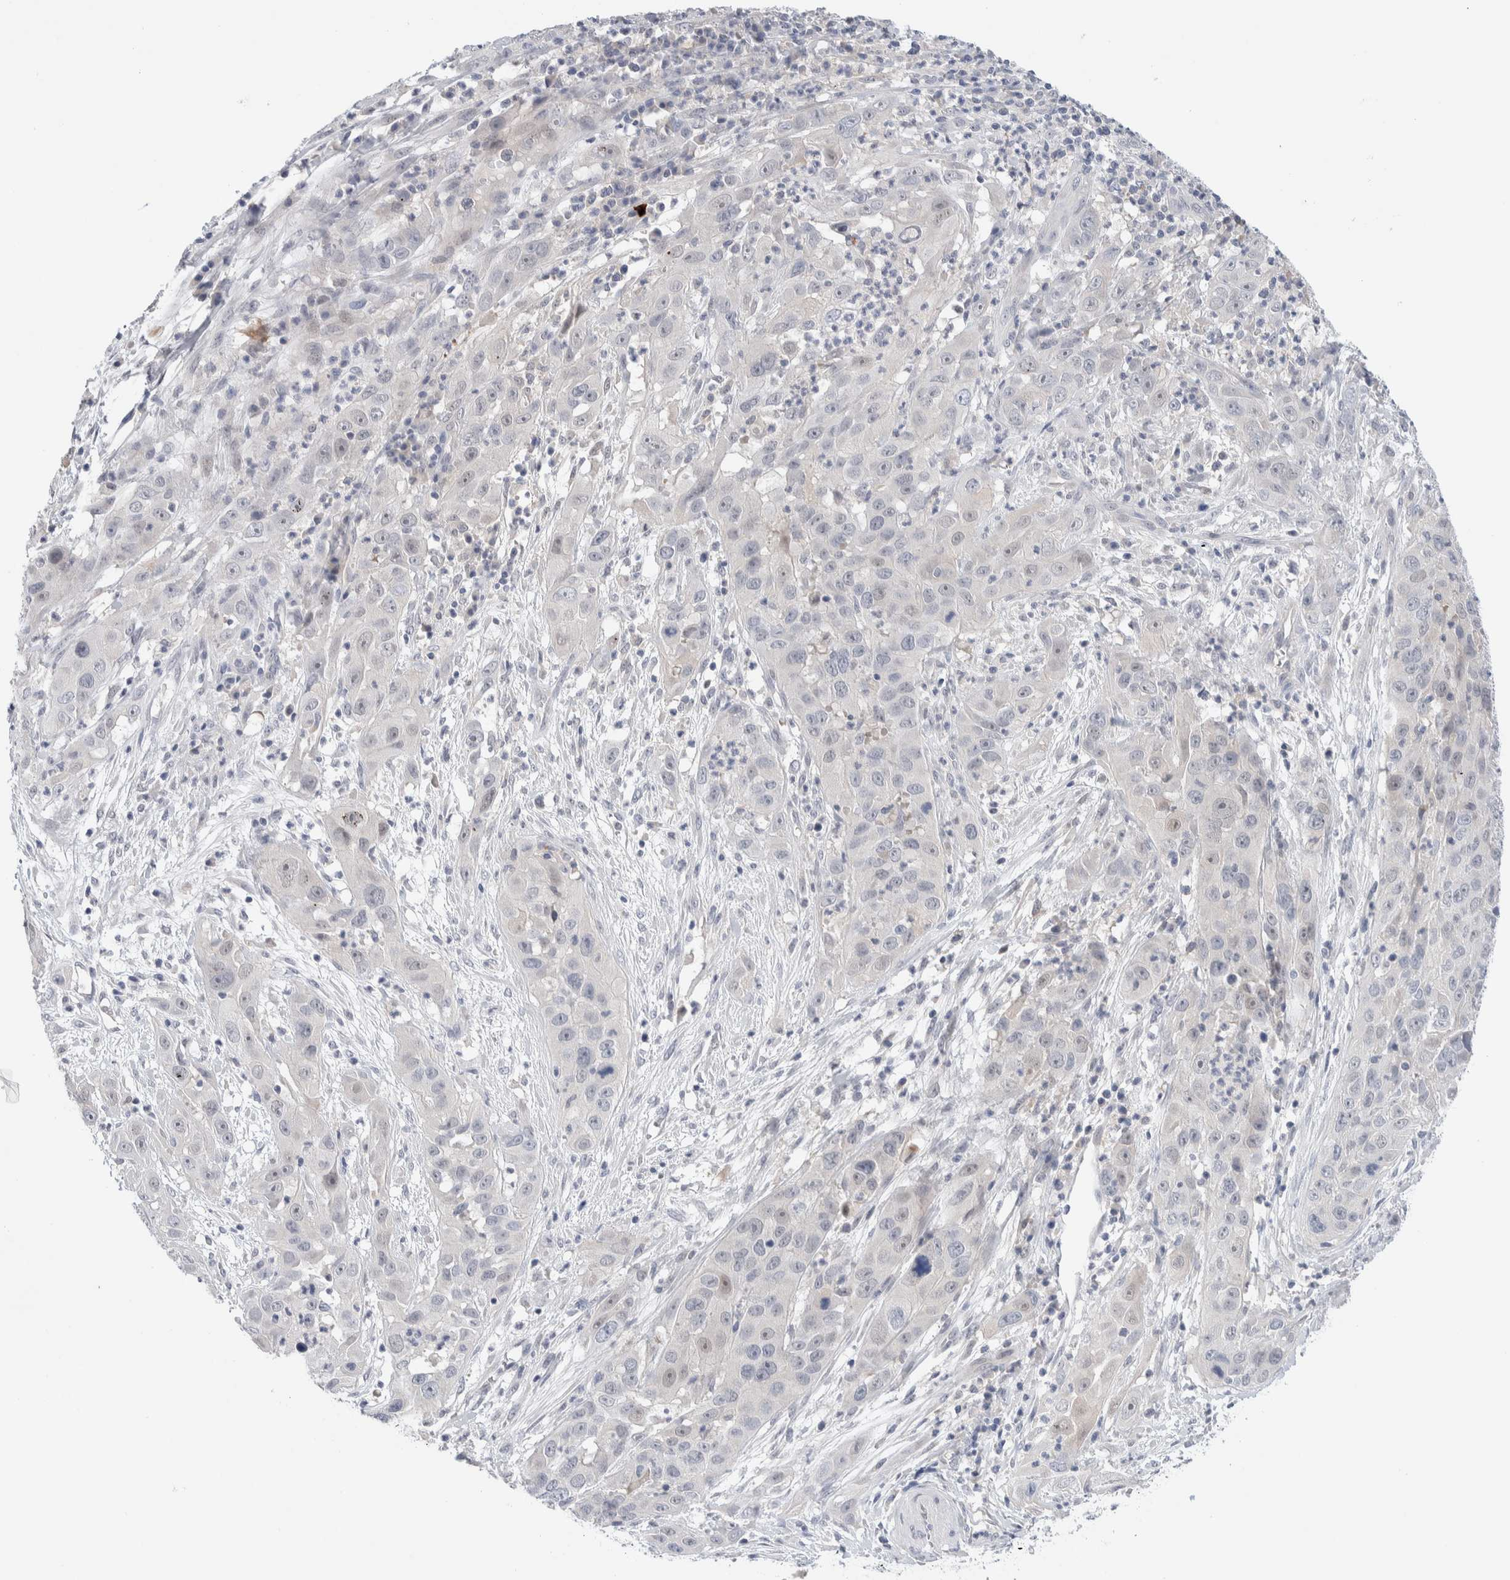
{"staining": {"intensity": "negative", "quantity": "none", "location": "none"}, "tissue": "cervical cancer", "cell_type": "Tumor cells", "image_type": "cancer", "snomed": [{"axis": "morphology", "description": "Squamous cell carcinoma, NOS"}, {"axis": "topography", "description": "Cervix"}], "caption": "Immunohistochemistry (IHC) histopathology image of neoplastic tissue: cervical squamous cell carcinoma stained with DAB demonstrates no significant protein staining in tumor cells.", "gene": "DNAJB6", "patient": {"sex": "female", "age": 32}}